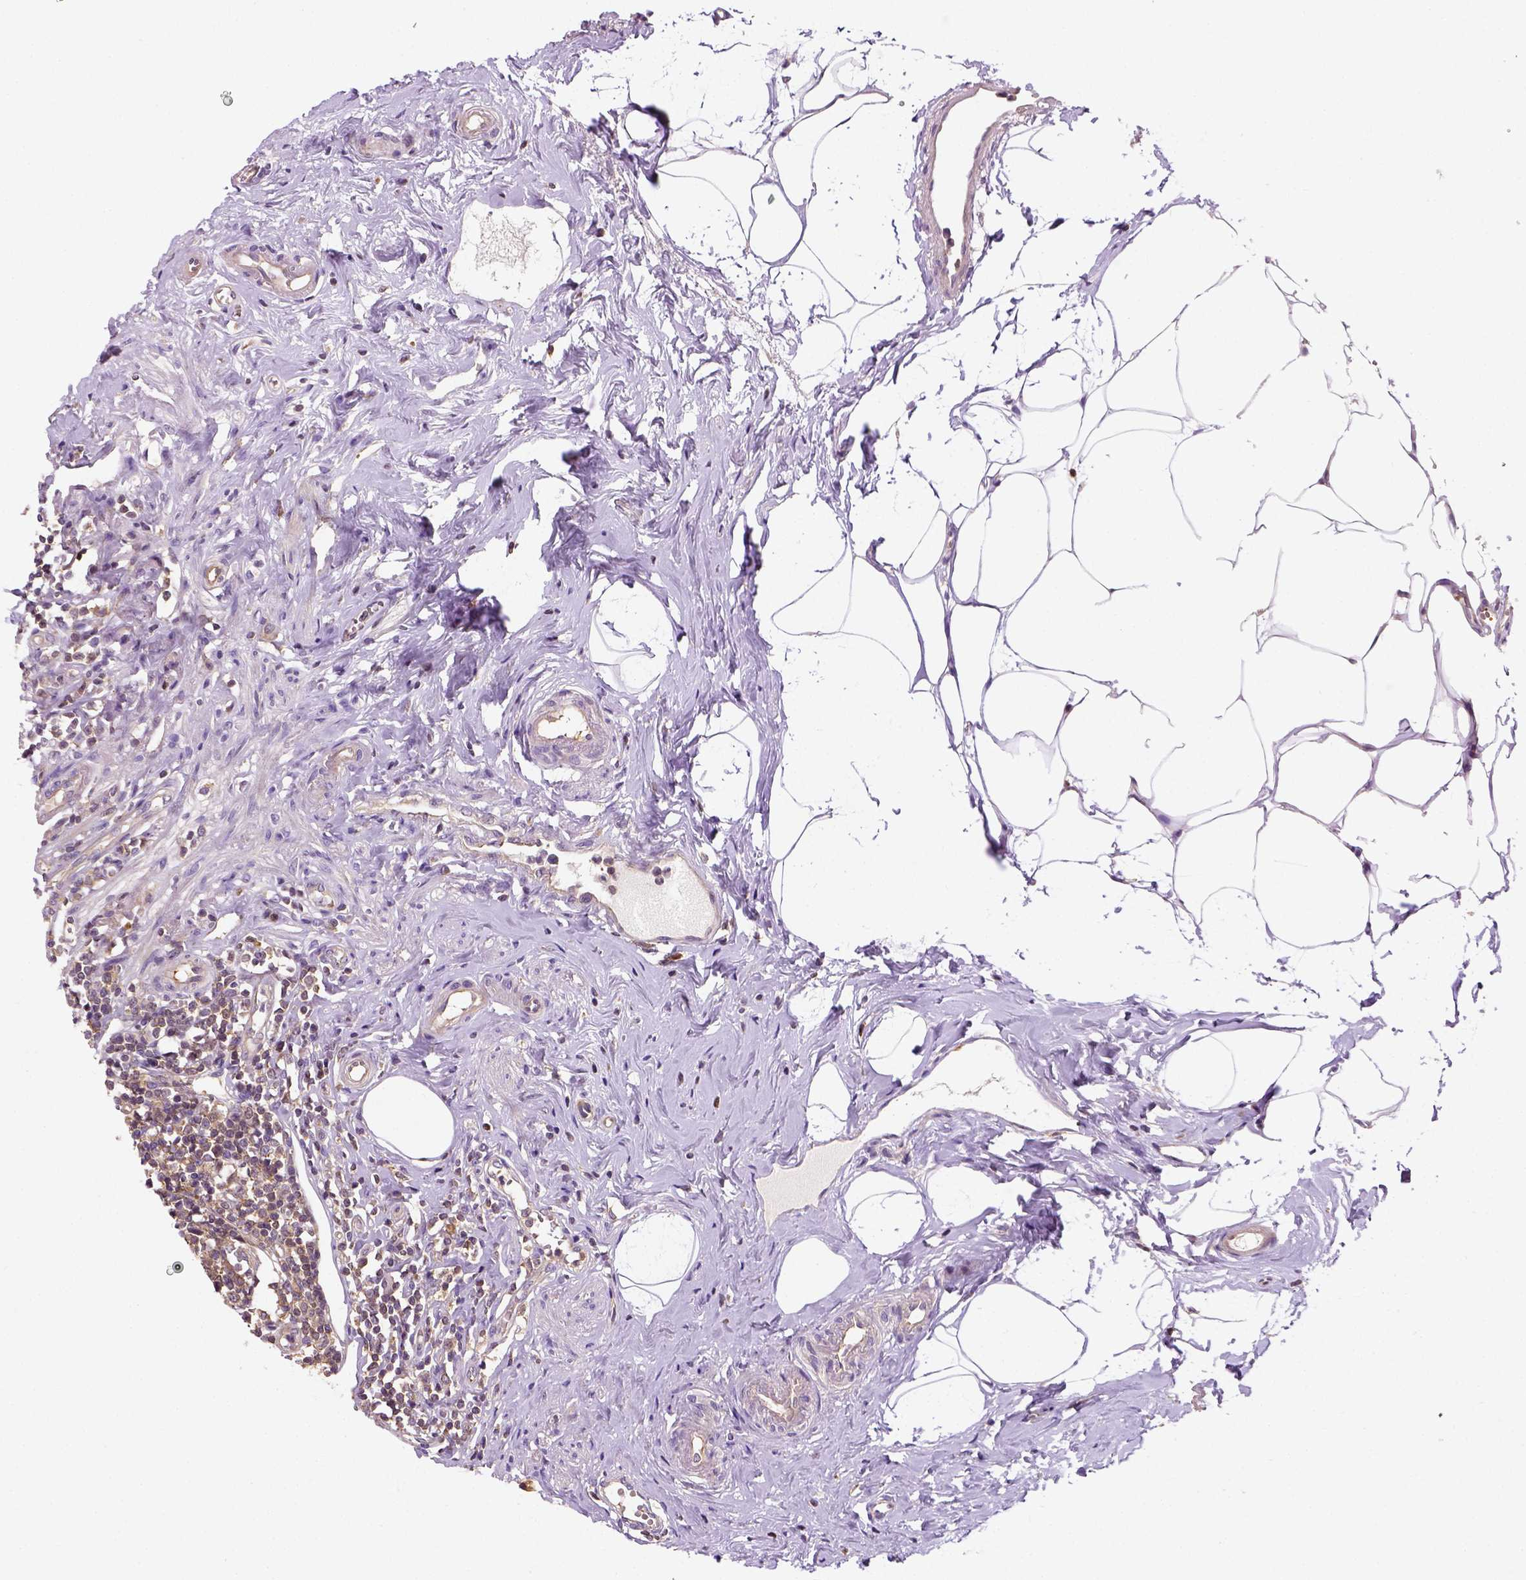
{"staining": {"intensity": "moderate", "quantity": "25%-75%", "location": "cytoplasmic/membranous"}, "tissue": "appendix", "cell_type": "Glandular cells", "image_type": "normal", "snomed": [{"axis": "morphology", "description": "Normal tissue, NOS"}, {"axis": "morphology", "description": "Carcinoma, endometroid"}, {"axis": "topography", "description": "Appendix"}, {"axis": "topography", "description": "Colon"}], "caption": "IHC (DAB) staining of unremarkable human appendix displays moderate cytoplasmic/membranous protein expression in about 25%-75% of glandular cells.", "gene": "MATK", "patient": {"sex": "female", "age": 60}}